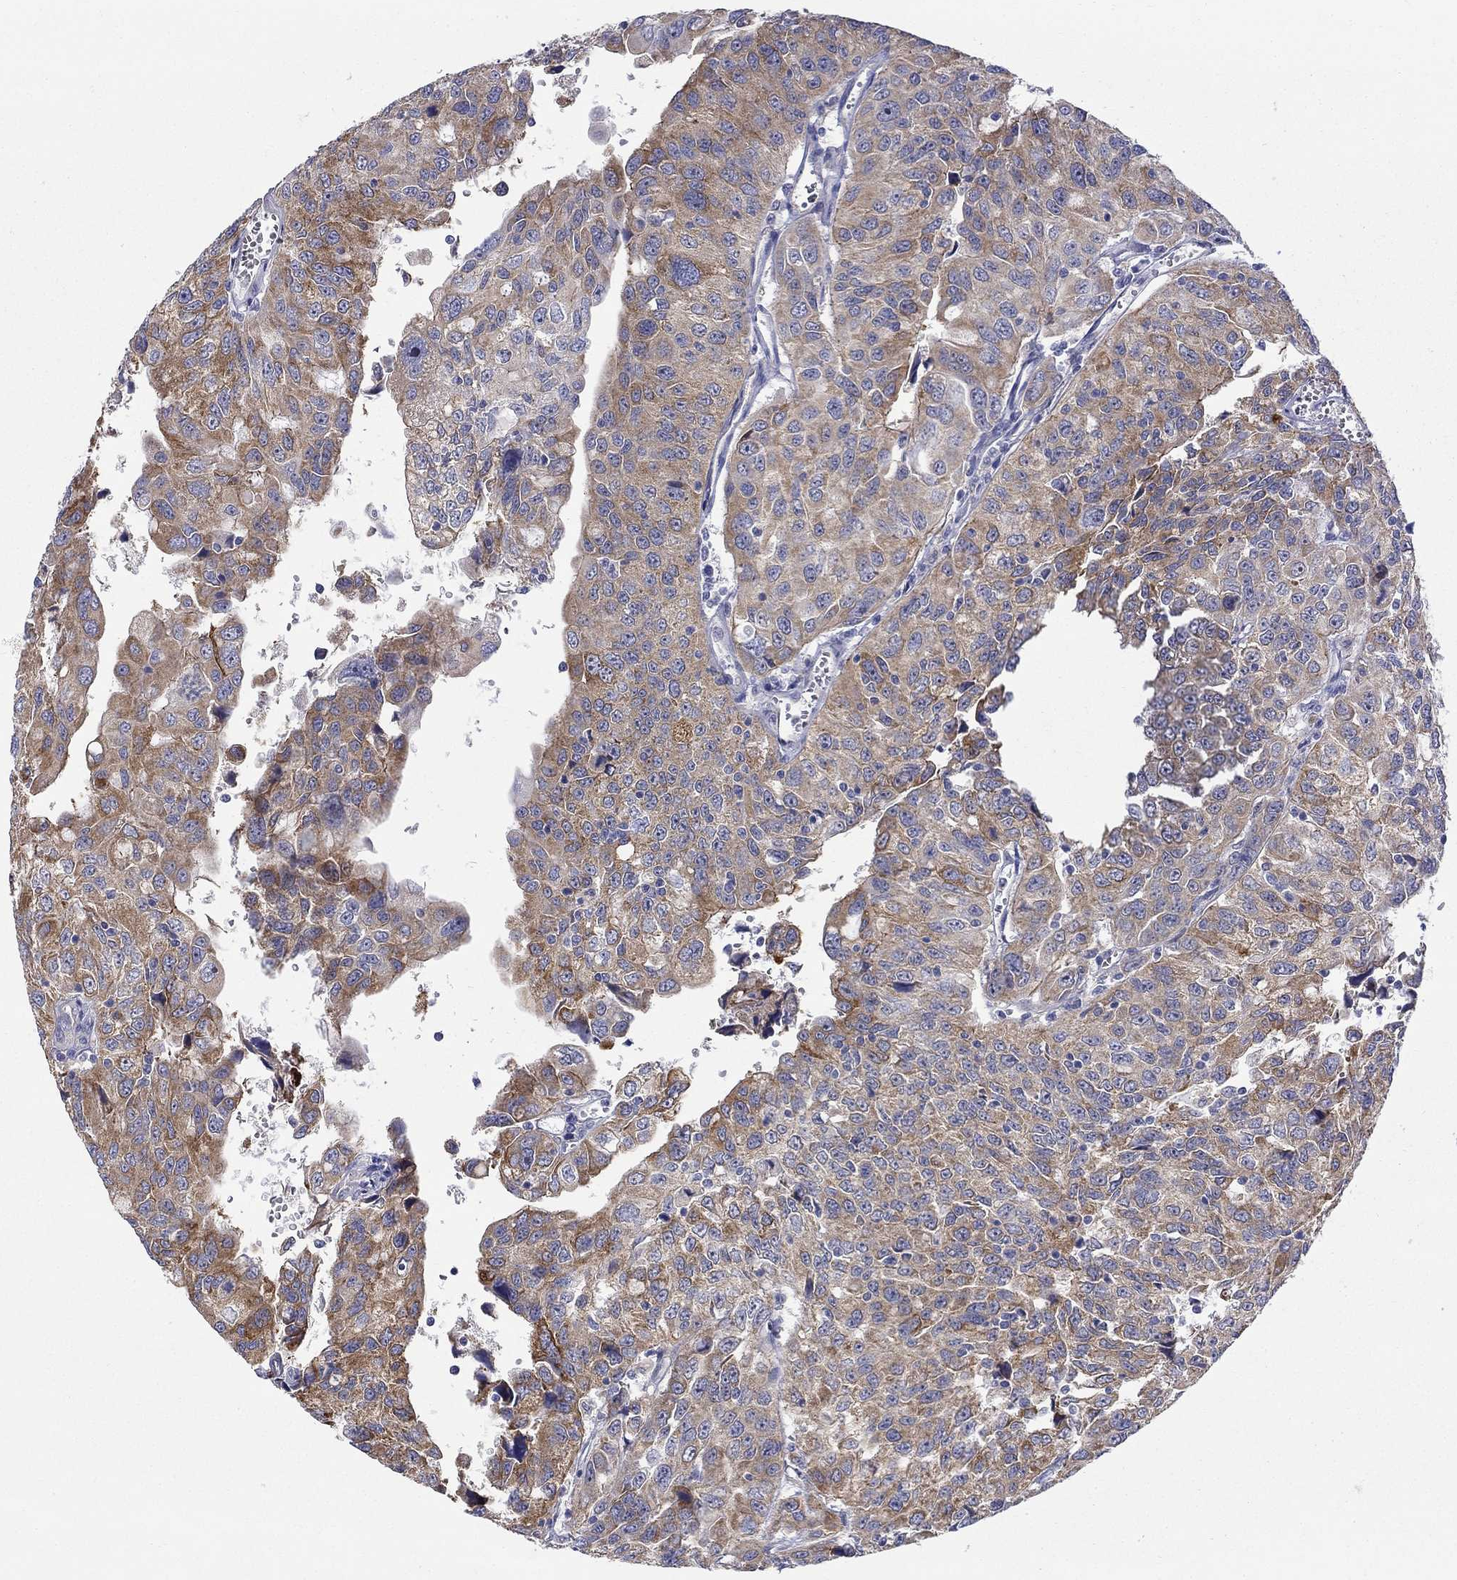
{"staining": {"intensity": "strong", "quantity": ">75%", "location": "cytoplasmic/membranous"}, "tissue": "urothelial cancer", "cell_type": "Tumor cells", "image_type": "cancer", "snomed": [{"axis": "morphology", "description": "Urothelial carcinoma, NOS"}, {"axis": "morphology", "description": "Urothelial carcinoma, High grade"}, {"axis": "topography", "description": "Urinary bladder"}], "caption": "This micrograph exhibits immunohistochemistry staining of urothelial cancer, with high strong cytoplasmic/membranous positivity in approximately >75% of tumor cells.", "gene": "QRFPR", "patient": {"sex": "female", "age": 73}}